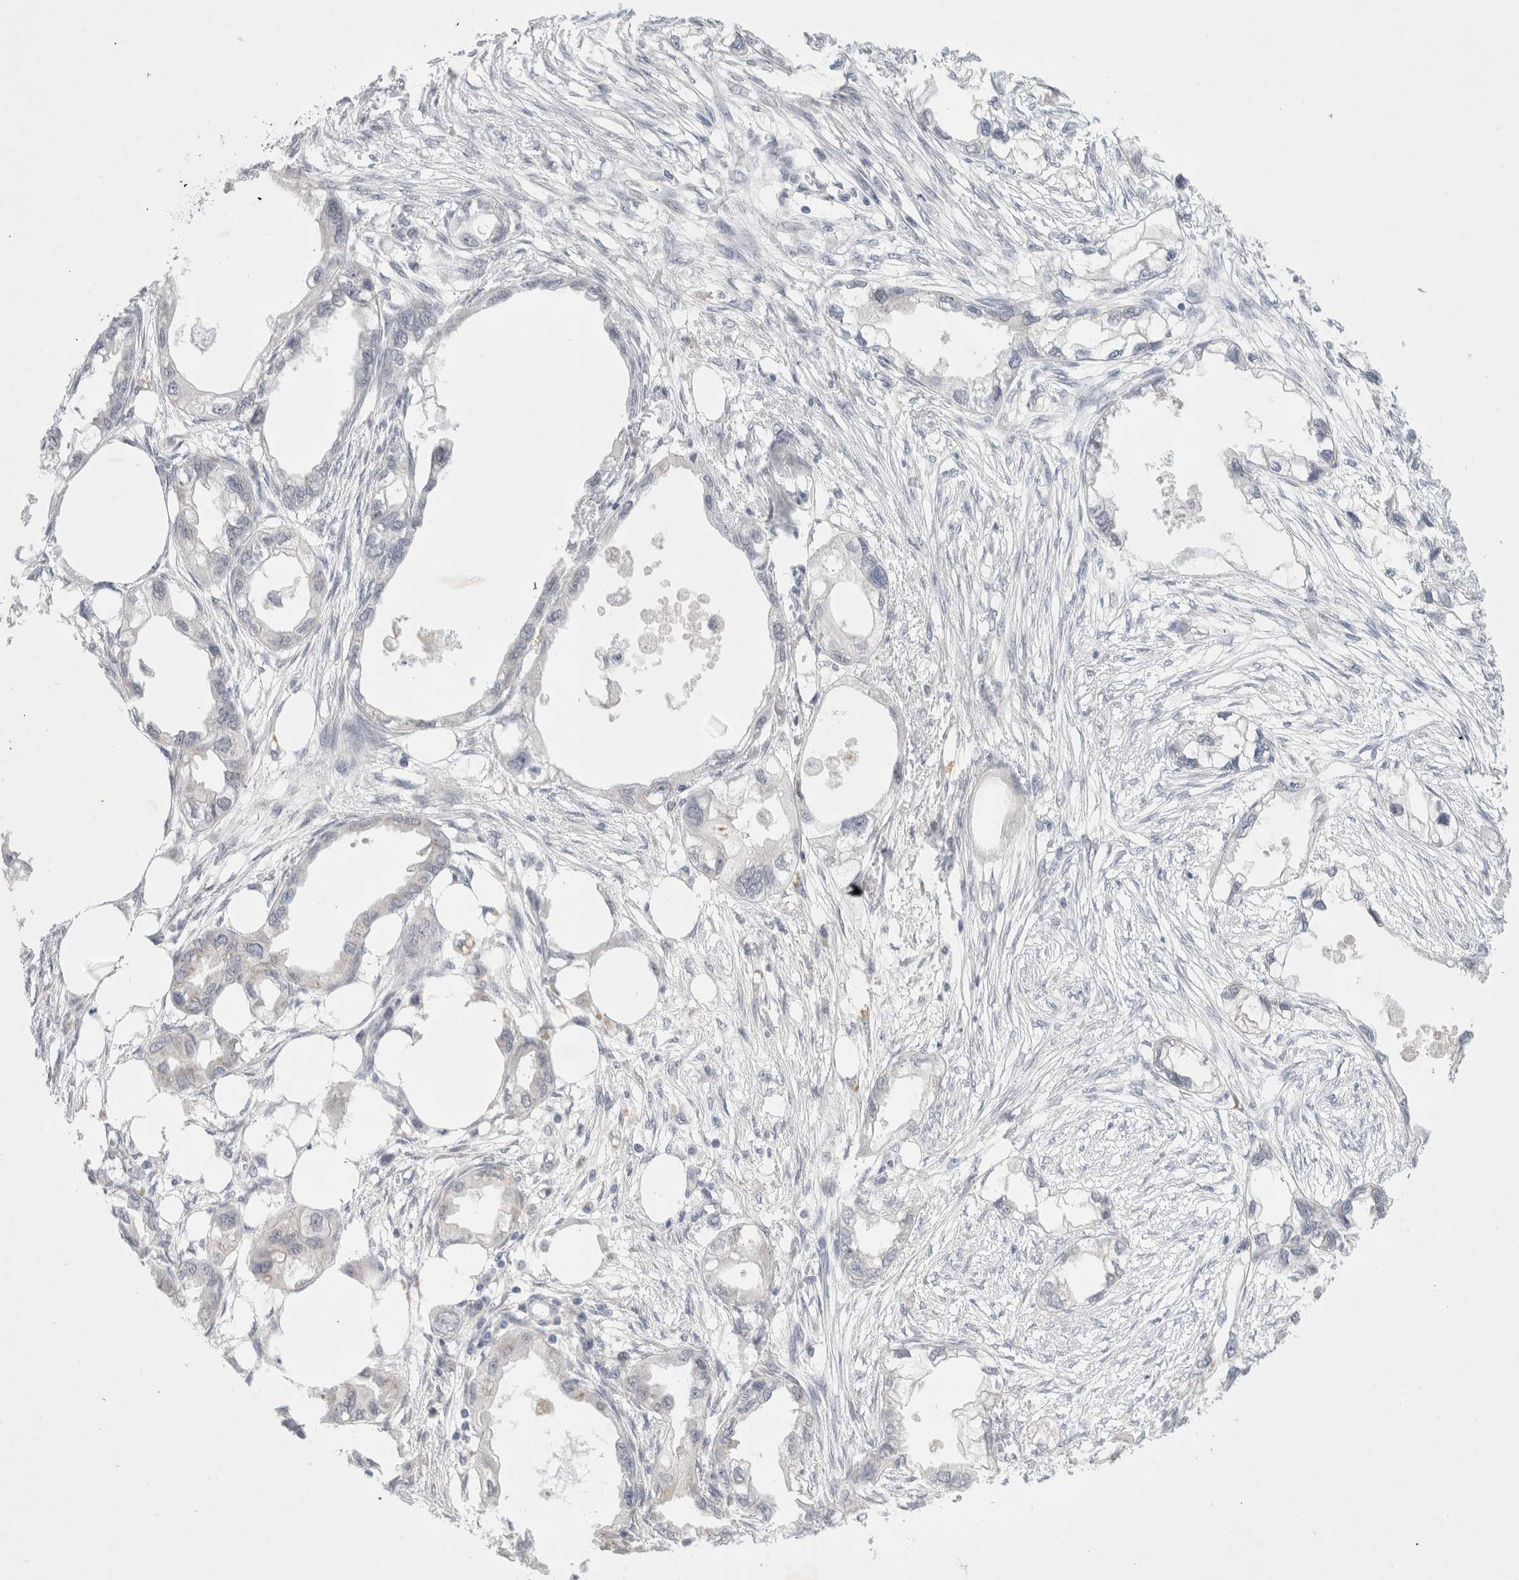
{"staining": {"intensity": "negative", "quantity": "none", "location": "none"}, "tissue": "endometrial cancer", "cell_type": "Tumor cells", "image_type": "cancer", "snomed": [{"axis": "morphology", "description": "Adenocarcinoma, NOS"}, {"axis": "morphology", "description": "Adenocarcinoma, metastatic, NOS"}, {"axis": "topography", "description": "Adipose tissue"}, {"axis": "topography", "description": "Endometrium"}], "caption": "Micrograph shows no protein expression in tumor cells of endometrial cancer (adenocarcinoma) tissue.", "gene": "TRMT1L", "patient": {"sex": "female", "age": 67}}